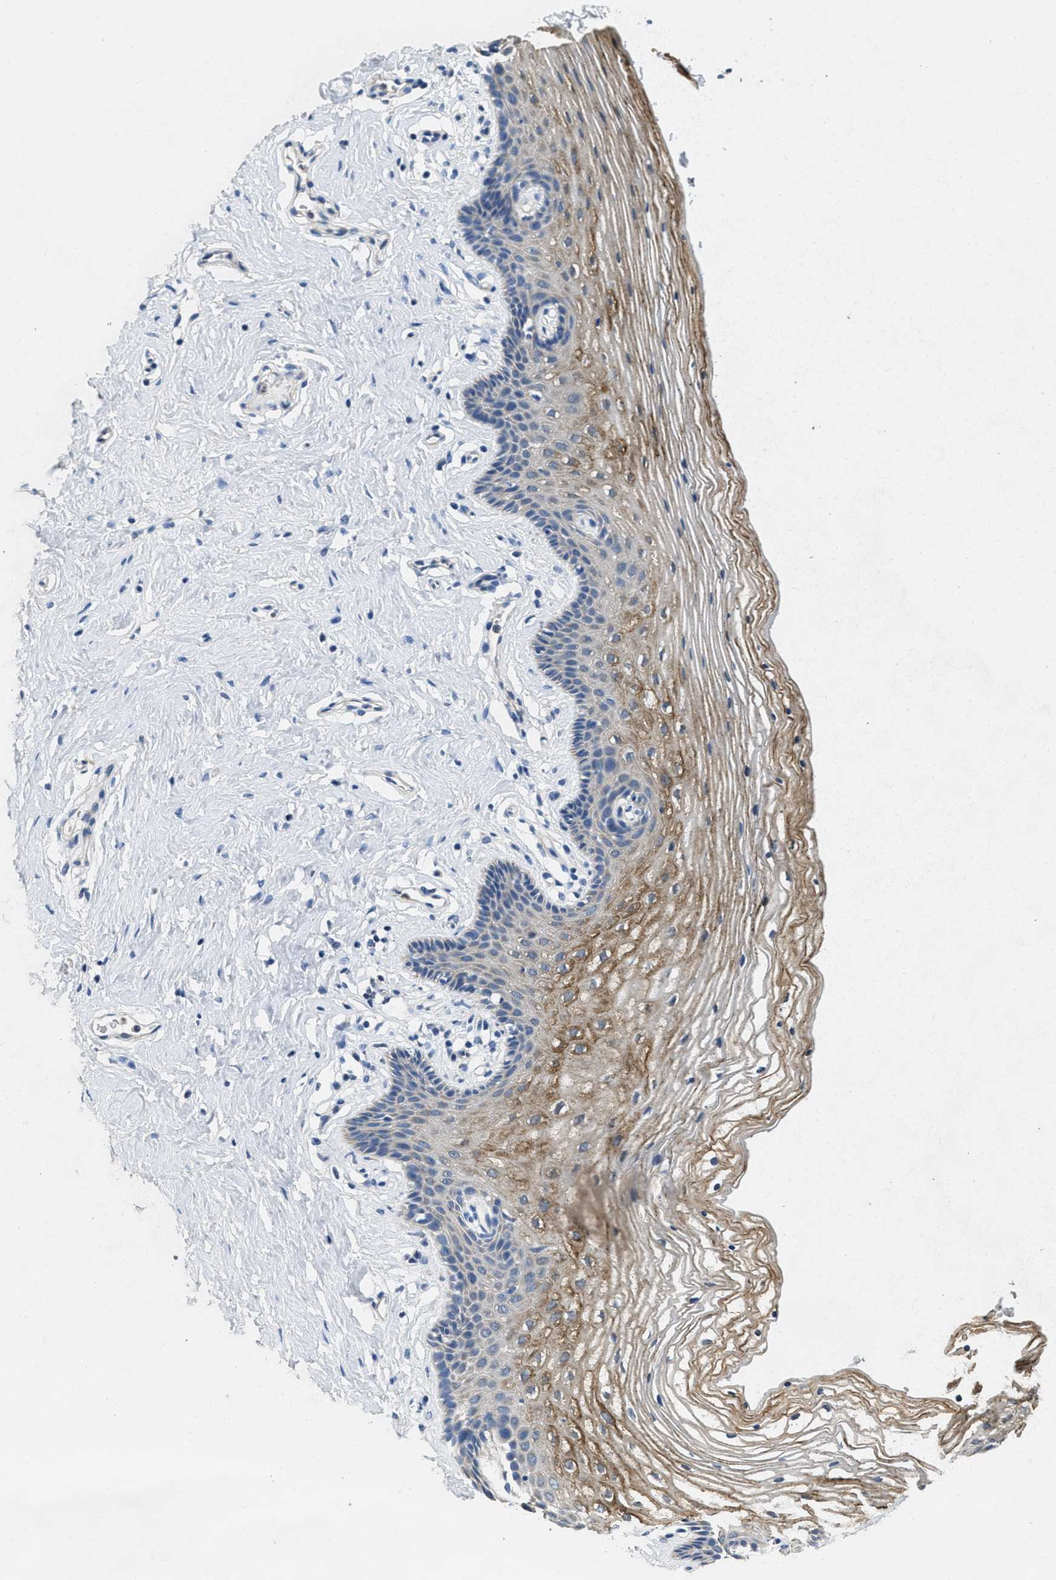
{"staining": {"intensity": "moderate", "quantity": "25%-75%", "location": "cytoplasmic/membranous"}, "tissue": "vagina", "cell_type": "Squamous epithelial cells", "image_type": "normal", "snomed": [{"axis": "morphology", "description": "Normal tissue, NOS"}, {"axis": "topography", "description": "Vagina"}], "caption": "An immunohistochemistry photomicrograph of benign tissue is shown. Protein staining in brown shows moderate cytoplasmic/membranous positivity in vagina within squamous epithelial cells.", "gene": "TOMM70", "patient": {"sex": "female", "age": 32}}